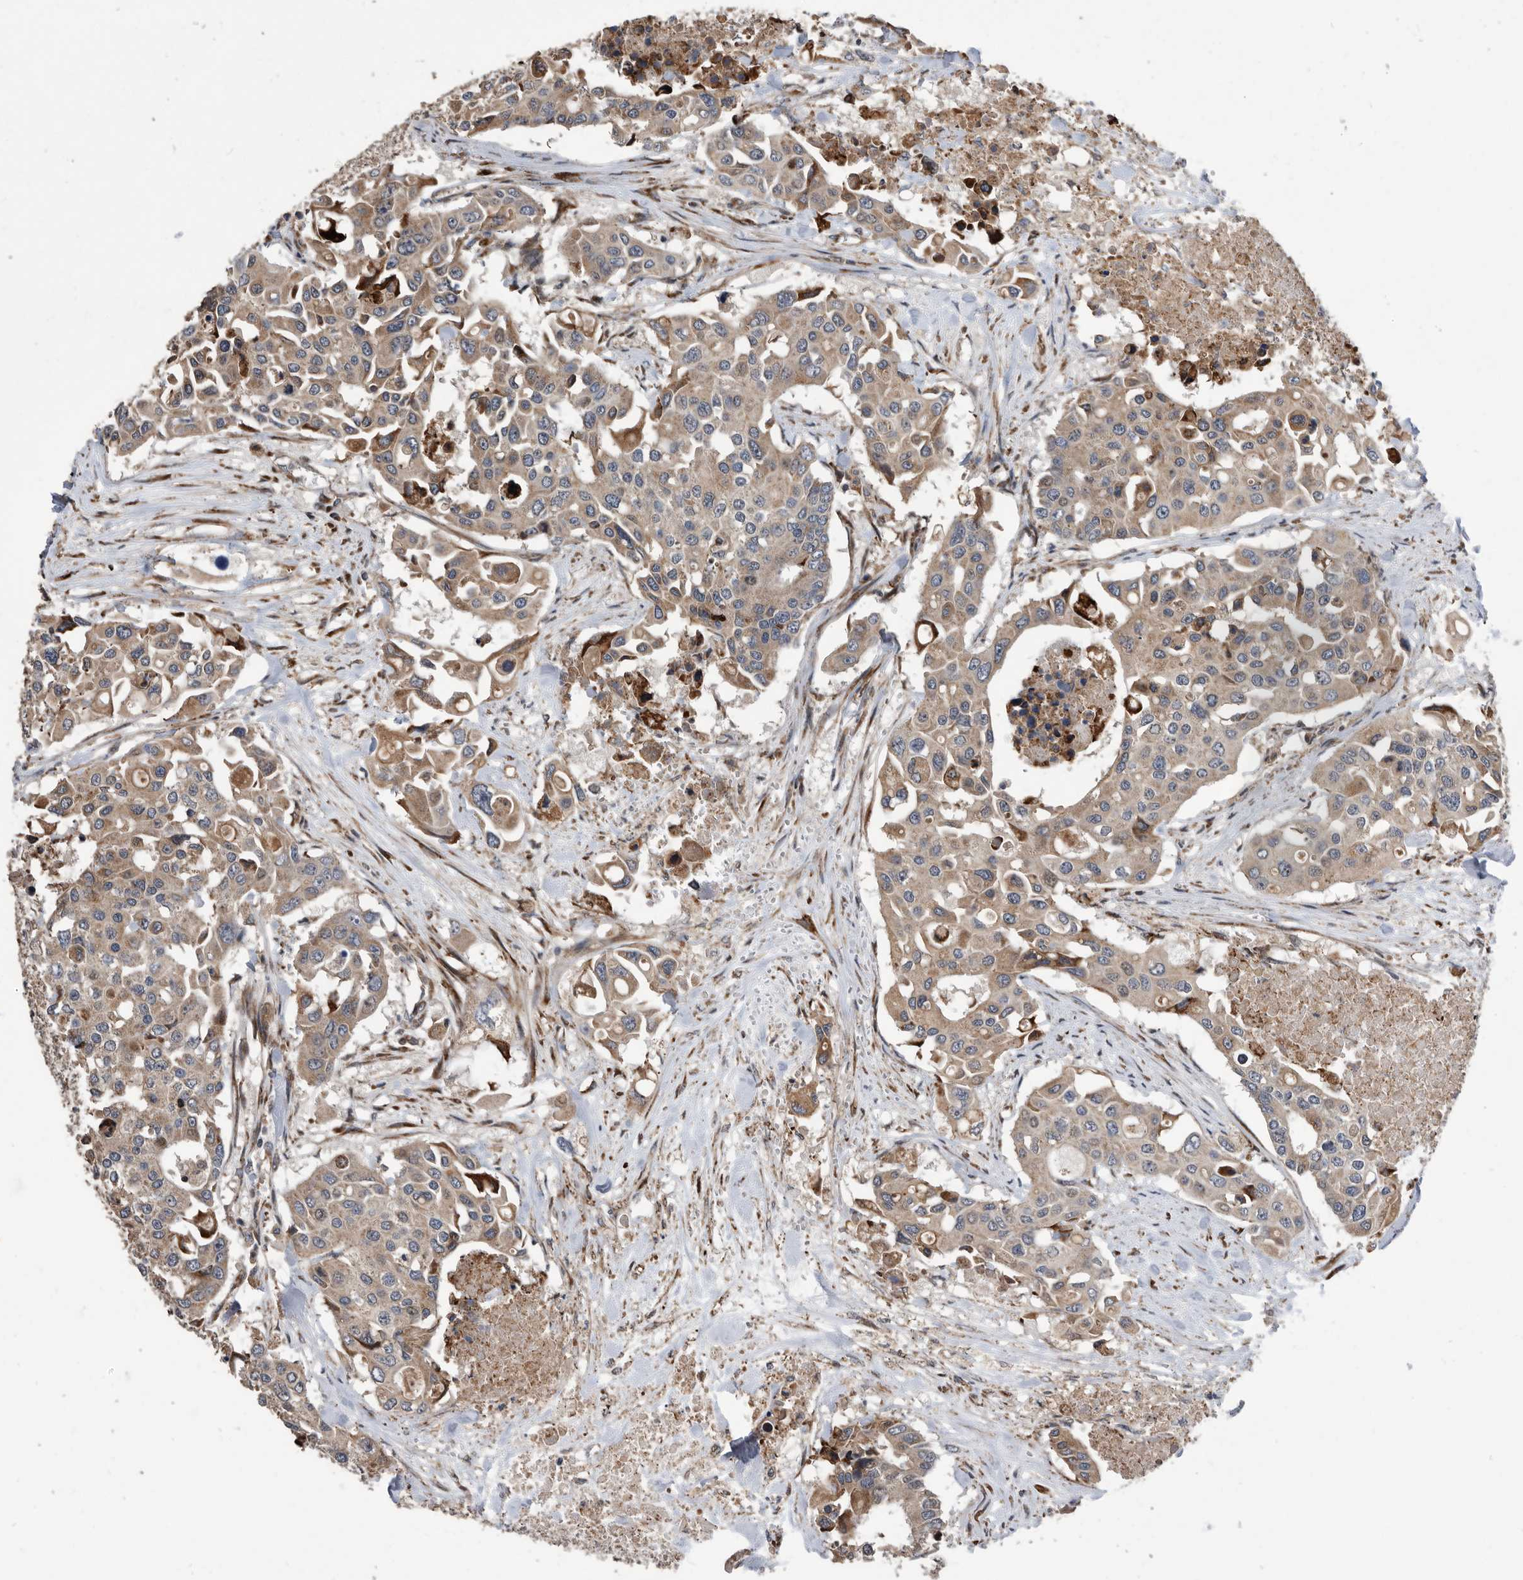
{"staining": {"intensity": "moderate", "quantity": "25%-75%", "location": "cytoplasmic/membranous"}, "tissue": "colorectal cancer", "cell_type": "Tumor cells", "image_type": "cancer", "snomed": [{"axis": "morphology", "description": "Adenocarcinoma, NOS"}, {"axis": "topography", "description": "Colon"}], "caption": "This image reveals immunohistochemistry (IHC) staining of human colorectal adenocarcinoma, with medium moderate cytoplasmic/membranous staining in approximately 25%-75% of tumor cells.", "gene": "SERINC2", "patient": {"sex": "male", "age": 77}}